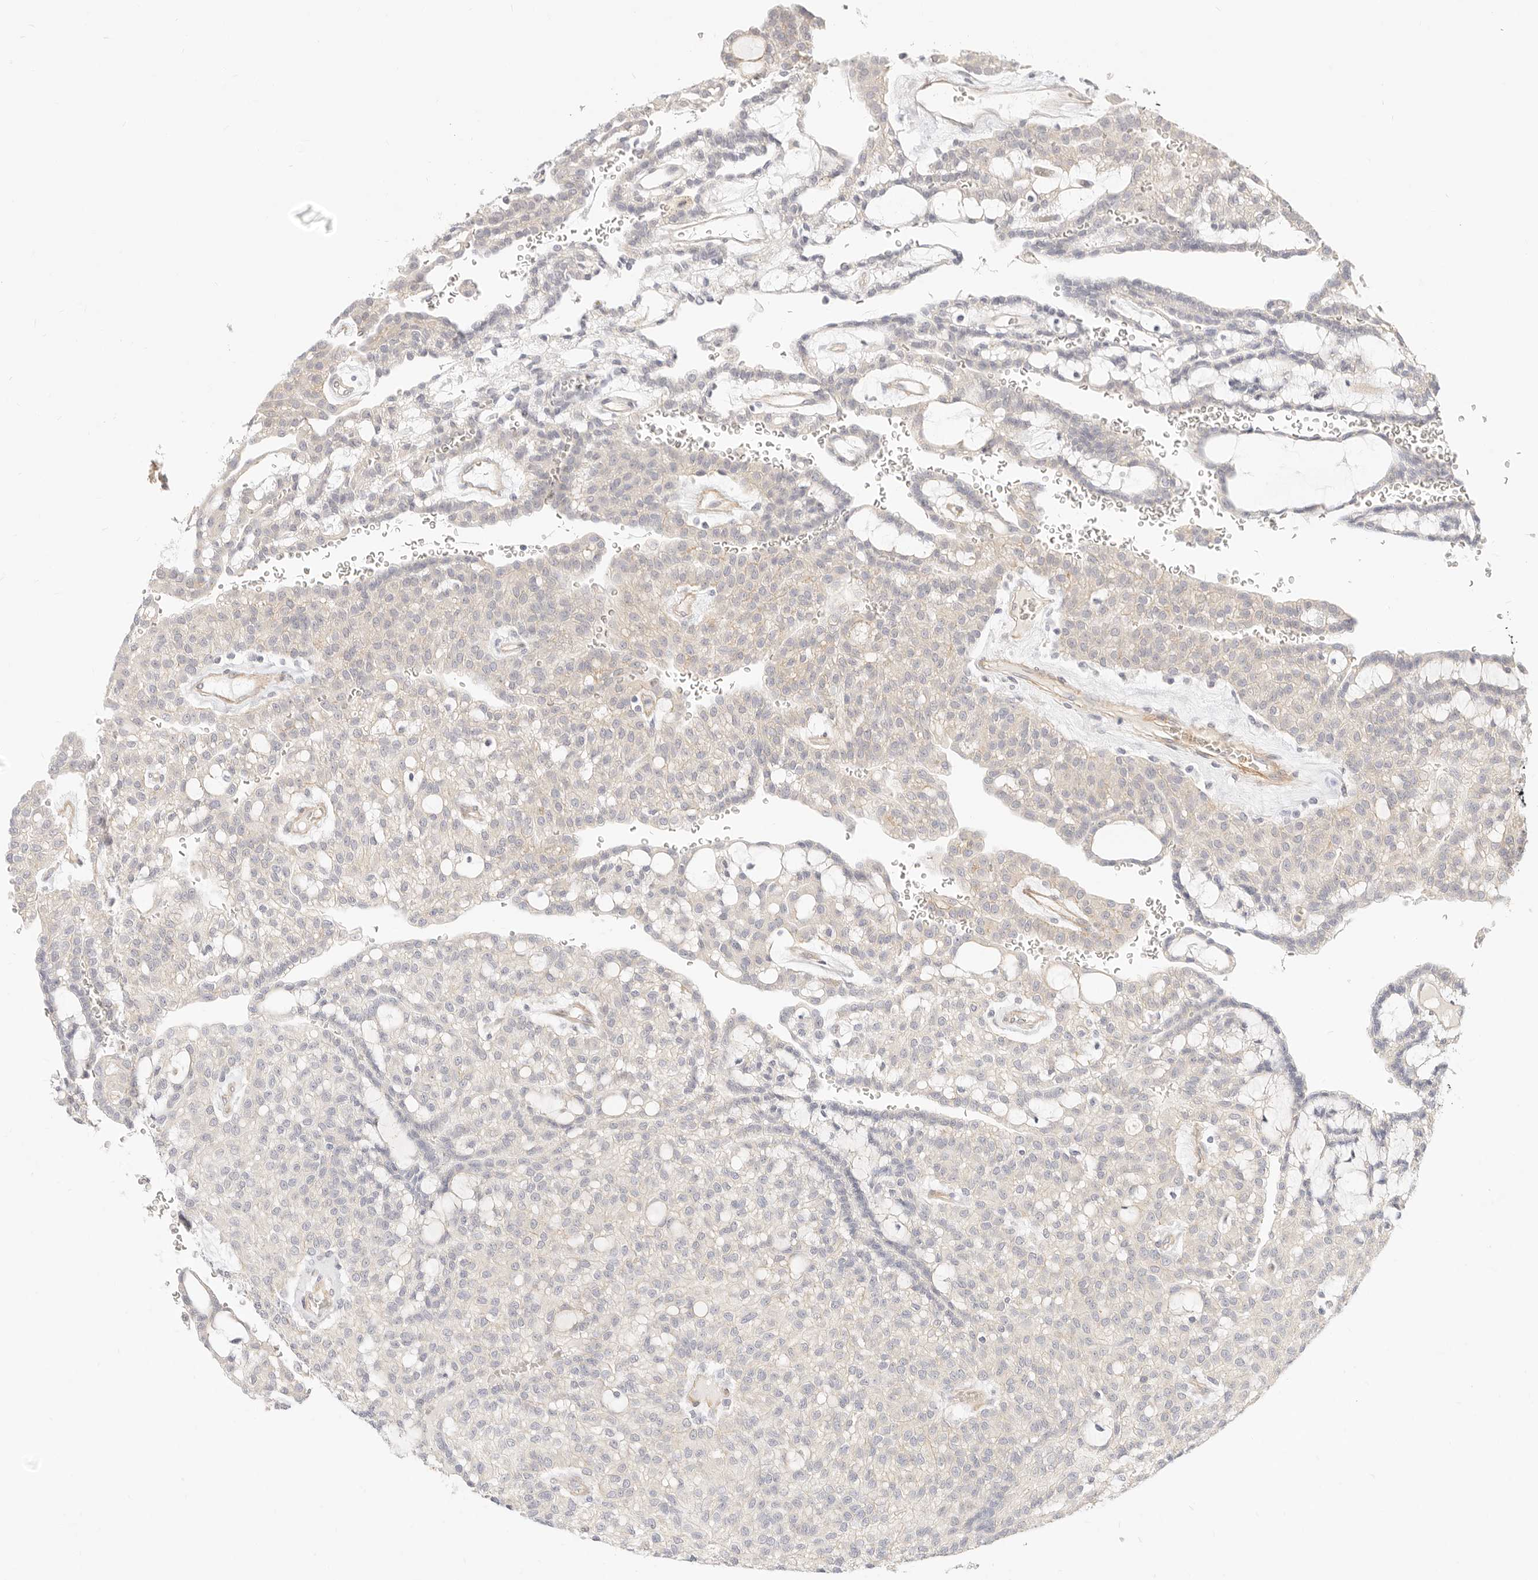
{"staining": {"intensity": "negative", "quantity": "none", "location": "none"}, "tissue": "renal cancer", "cell_type": "Tumor cells", "image_type": "cancer", "snomed": [{"axis": "morphology", "description": "Adenocarcinoma, NOS"}, {"axis": "topography", "description": "Kidney"}], "caption": "Immunohistochemical staining of renal cancer demonstrates no significant staining in tumor cells.", "gene": "UBXN10", "patient": {"sex": "male", "age": 63}}